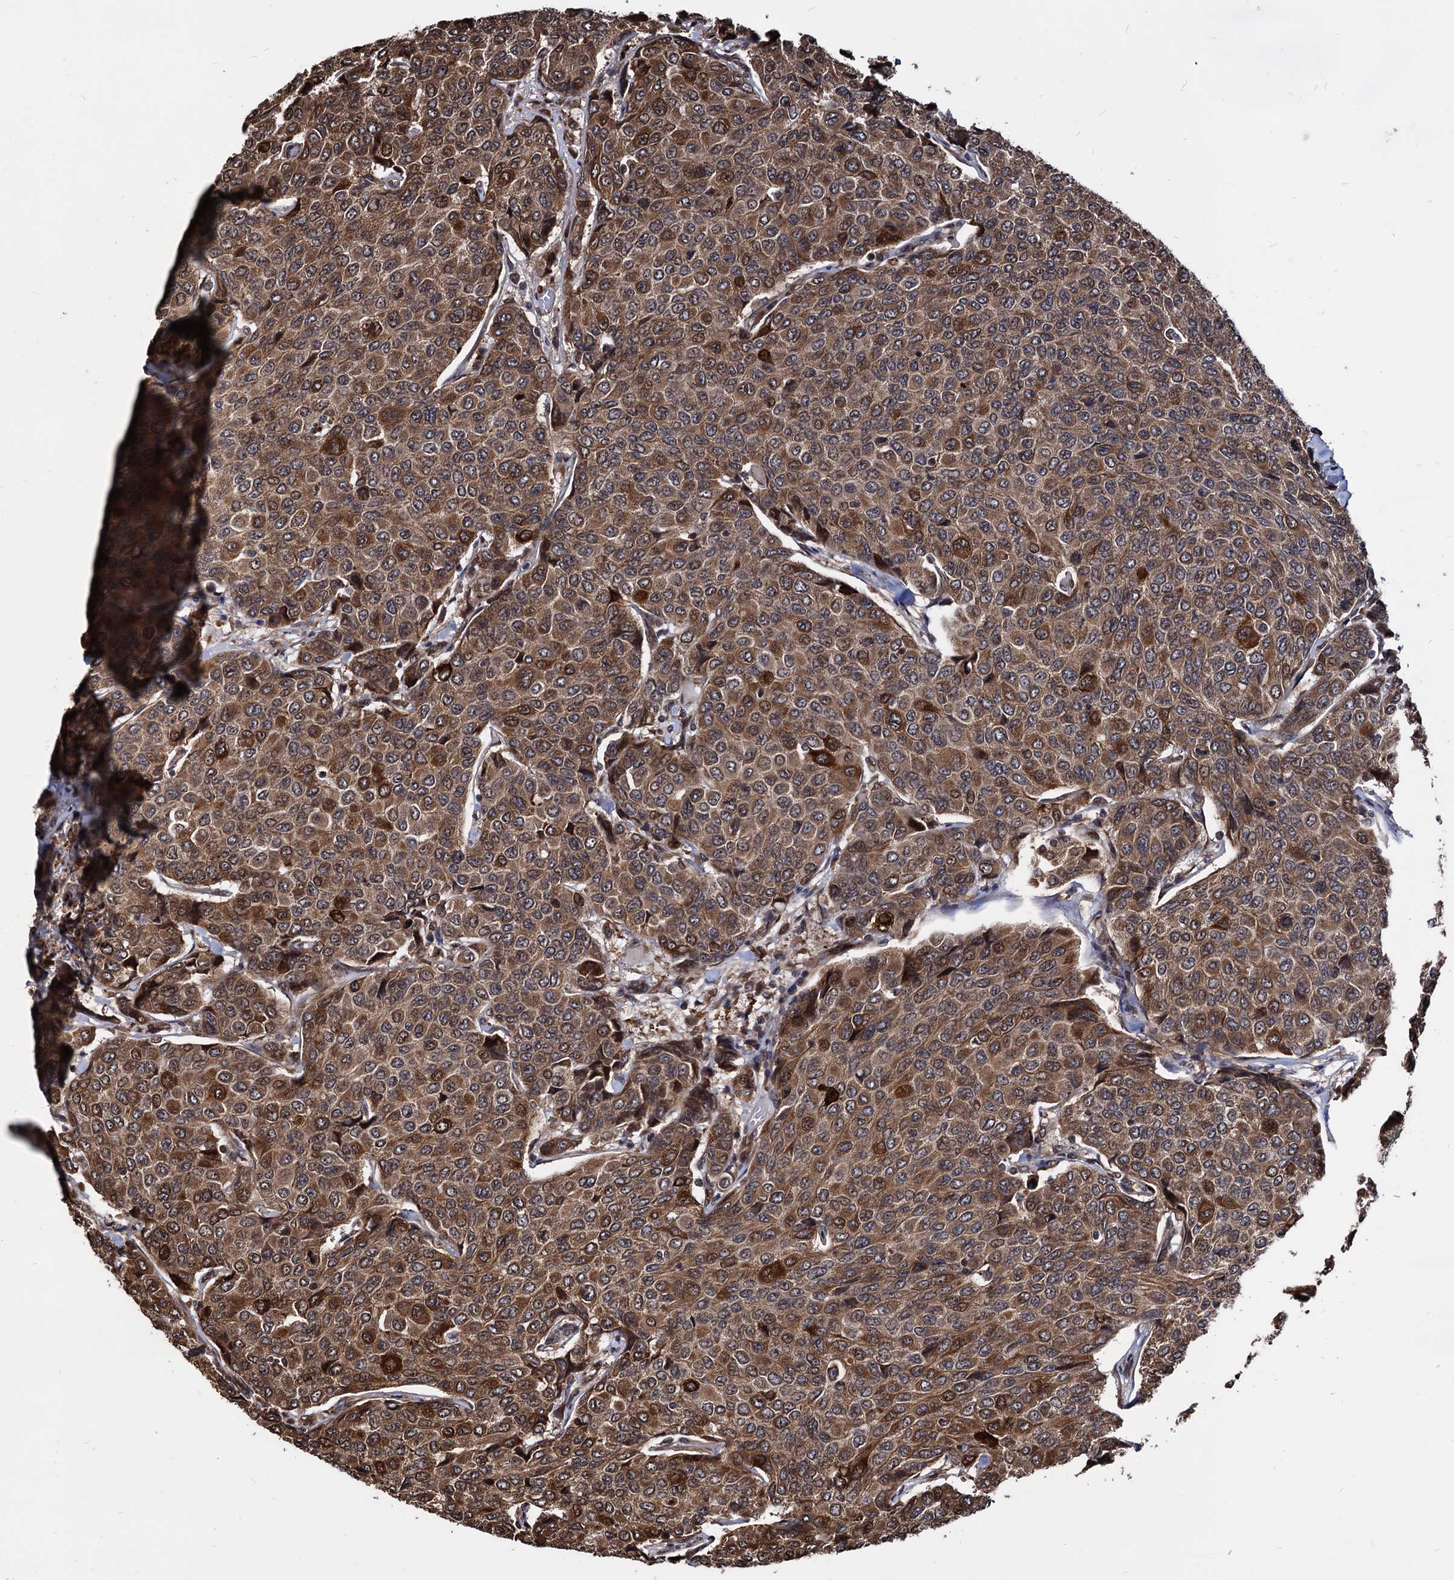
{"staining": {"intensity": "strong", "quantity": ">75%", "location": "cytoplasmic/membranous"}, "tissue": "breast cancer", "cell_type": "Tumor cells", "image_type": "cancer", "snomed": [{"axis": "morphology", "description": "Duct carcinoma"}, {"axis": "topography", "description": "Breast"}], "caption": "The immunohistochemical stain shows strong cytoplasmic/membranous expression in tumor cells of invasive ductal carcinoma (breast) tissue. (Brightfield microscopy of DAB IHC at high magnification).", "gene": "ANKRD12", "patient": {"sex": "female", "age": 55}}